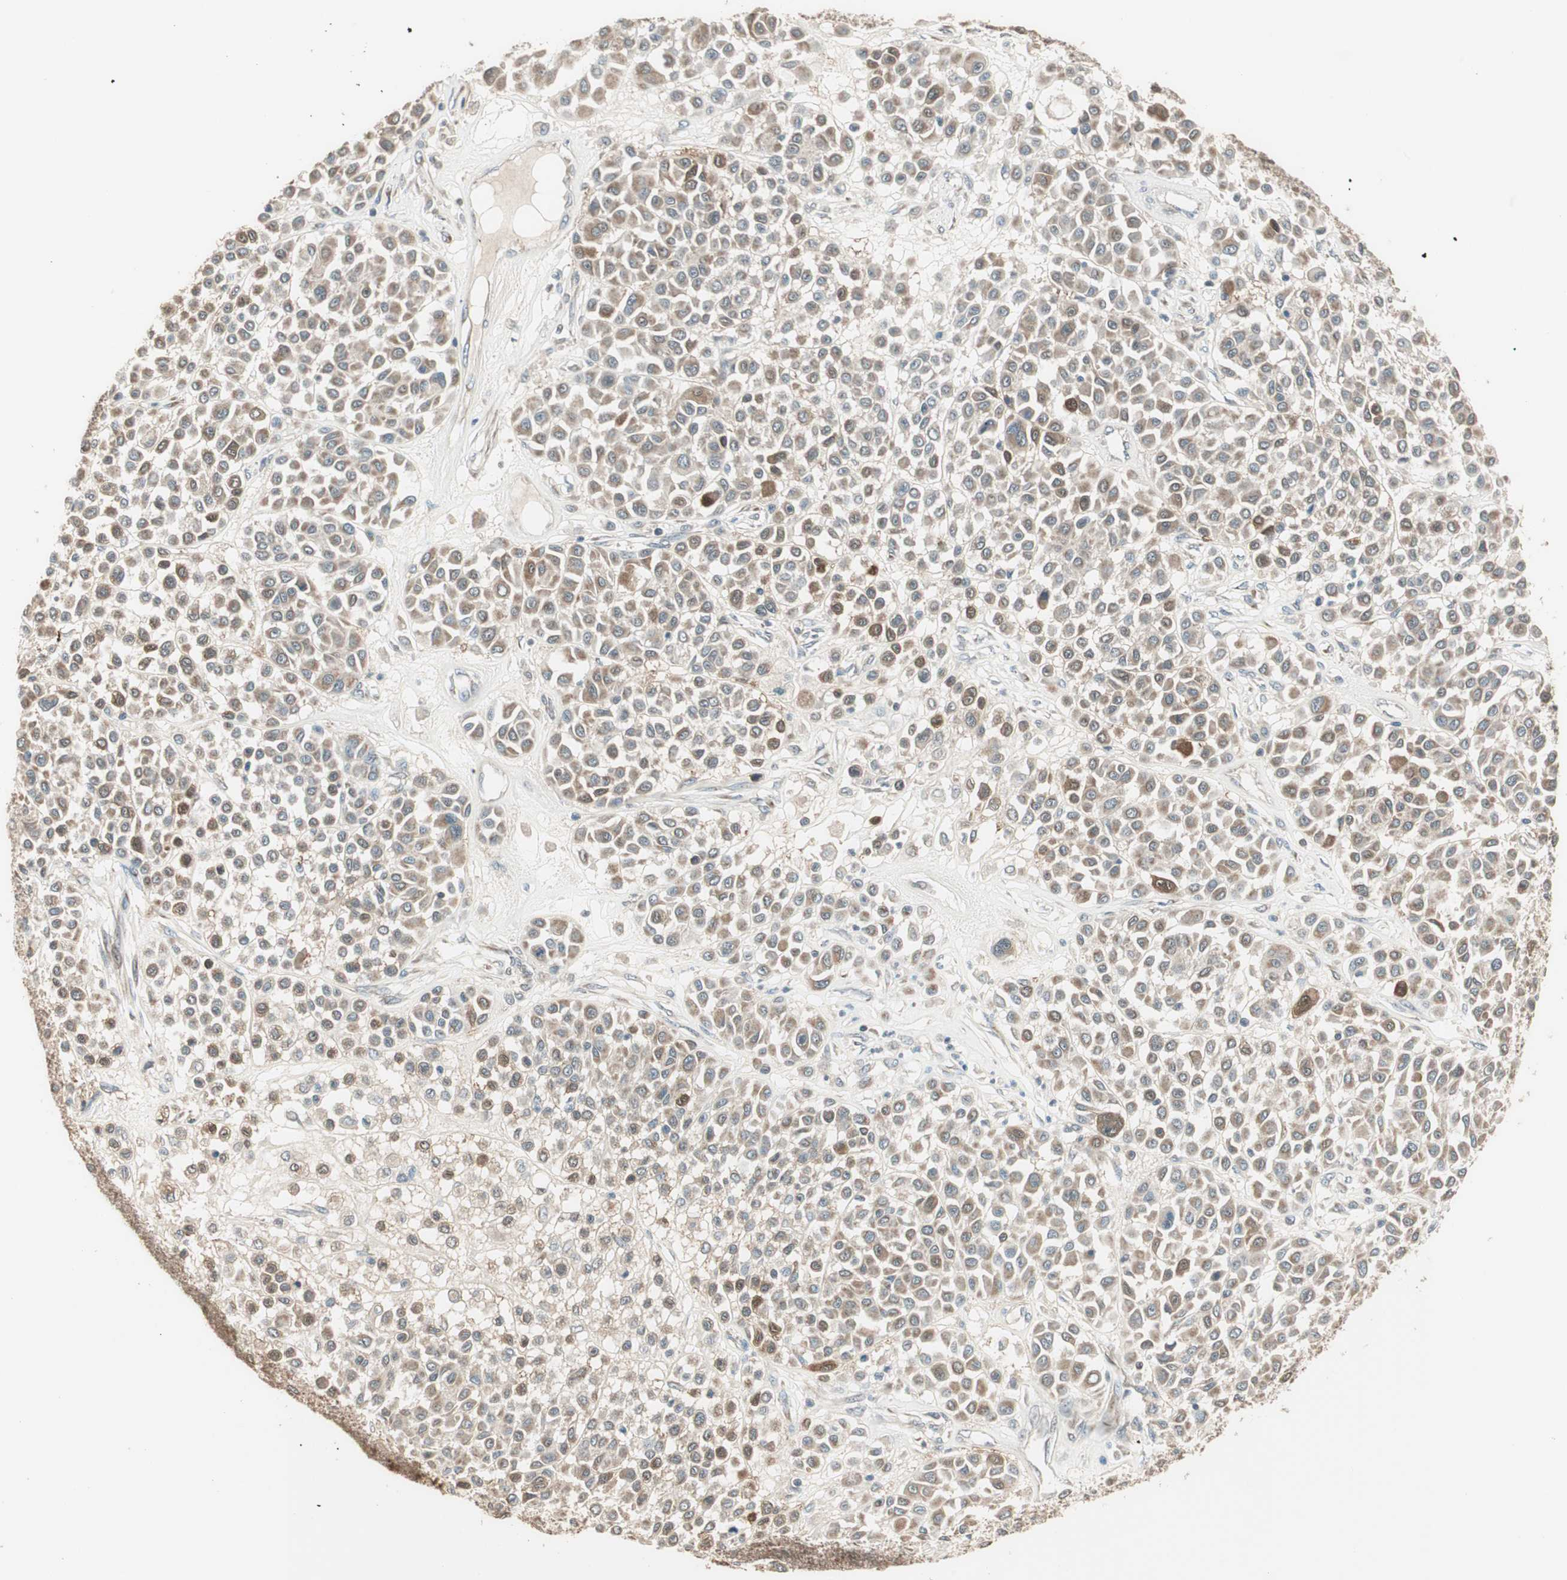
{"staining": {"intensity": "weak", "quantity": ">75%", "location": "cytoplasmic/membranous"}, "tissue": "melanoma", "cell_type": "Tumor cells", "image_type": "cancer", "snomed": [{"axis": "morphology", "description": "Malignant melanoma, Metastatic site"}, {"axis": "topography", "description": "Soft tissue"}], "caption": "Immunohistochemistry (IHC) histopathology image of neoplastic tissue: human malignant melanoma (metastatic site) stained using IHC reveals low levels of weak protein expression localized specifically in the cytoplasmic/membranous of tumor cells, appearing as a cytoplasmic/membranous brown color.", "gene": "TRIM21", "patient": {"sex": "male", "age": 41}}